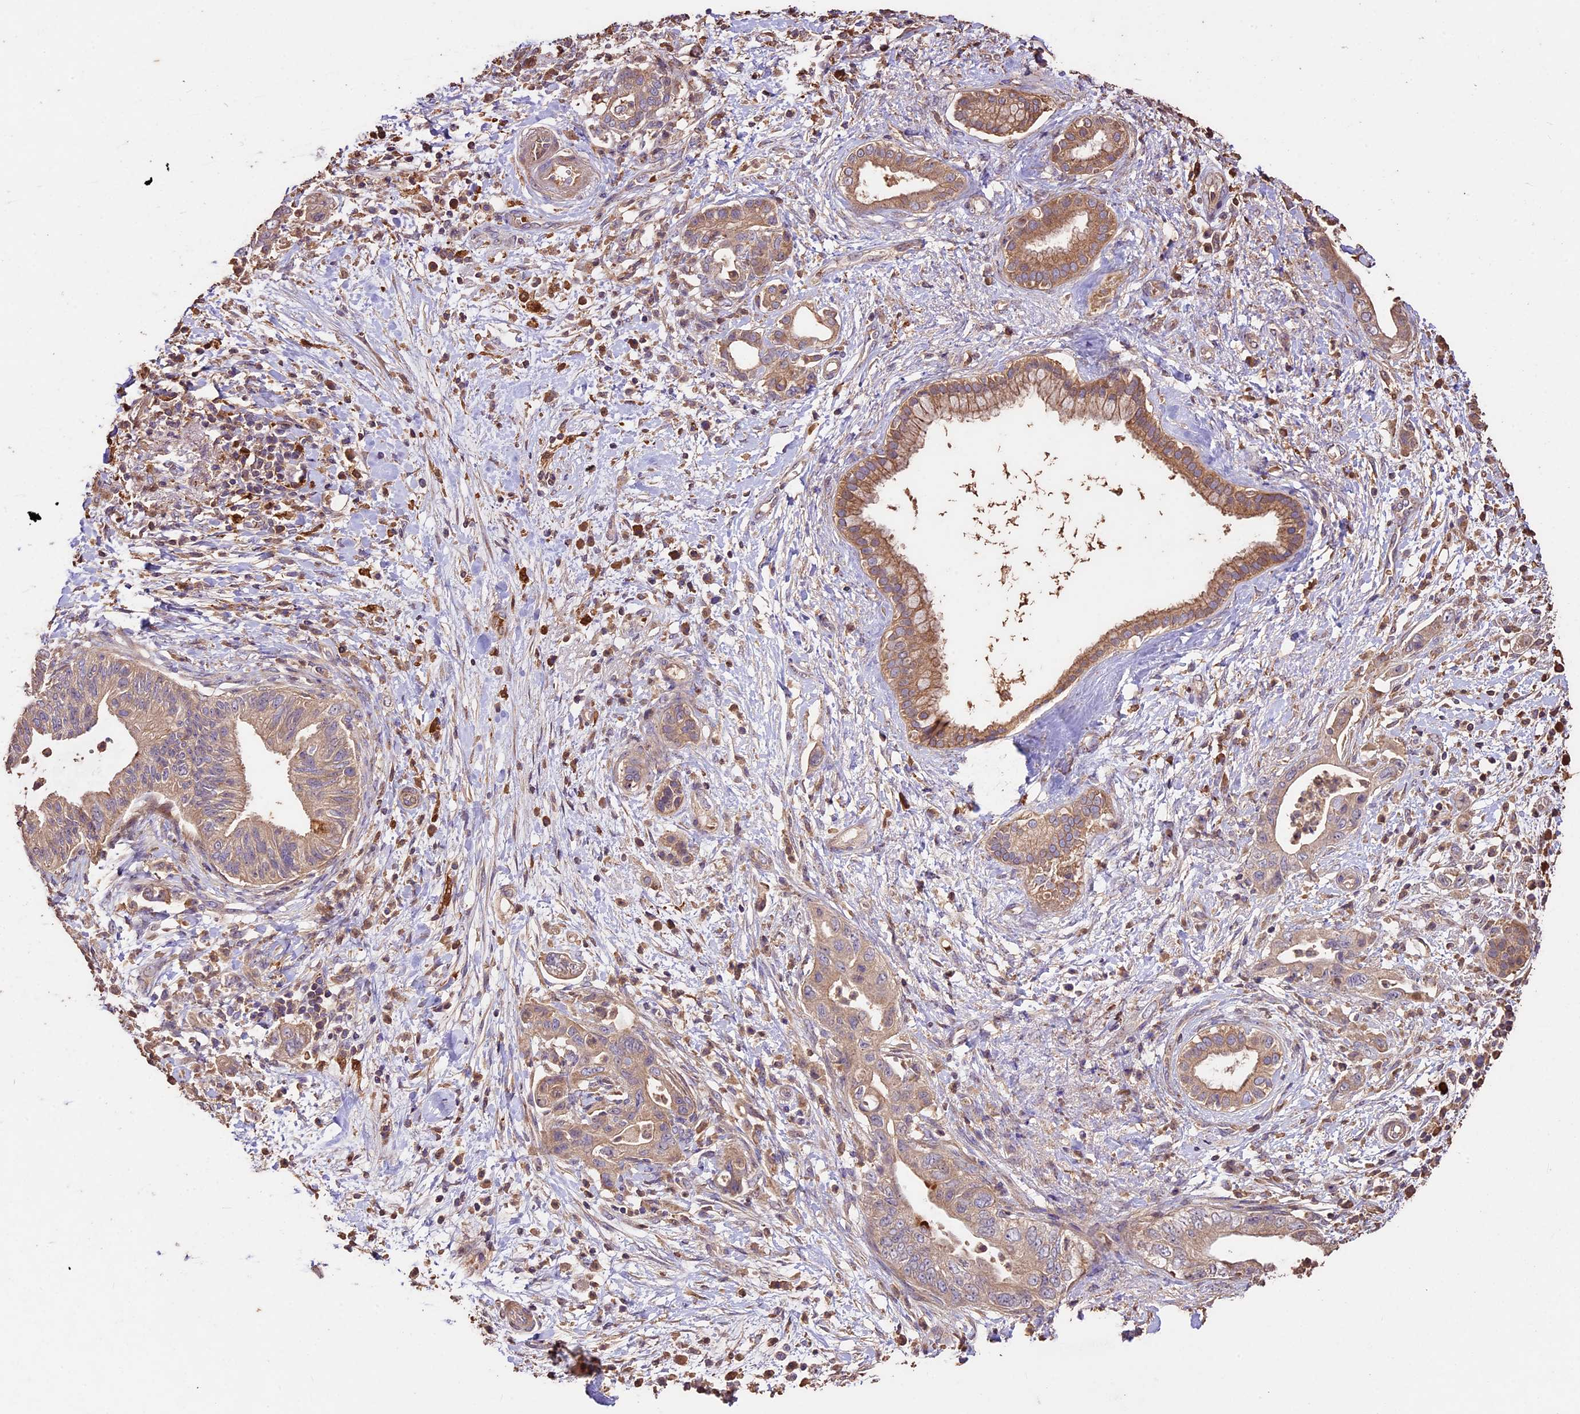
{"staining": {"intensity": "moderate", "quantity": ">75%", "location": "cytoplasmic/membranous"}, "tissue": "pancreatic cancer", "cell_type": "Tumor cells", "image_type": "cancer", "snomed": [{"axis": "morphology", "description": "Adenocarcinoma, NOS"}, {"axis": "topography", "description": "Pancreas"}], "caption": "Moderate cytoplasmic/membranous staining is appreciated in about >75% of tumor cells in pancreatic cancer. (Stains: DAB (3,3'-diaminobenzidine) in brown, nuclei in blue, Microscopy: brightfield microscopy at high magnification).", "gene": "CRLF1", "patient": {"sex": "female", "age": 73}}